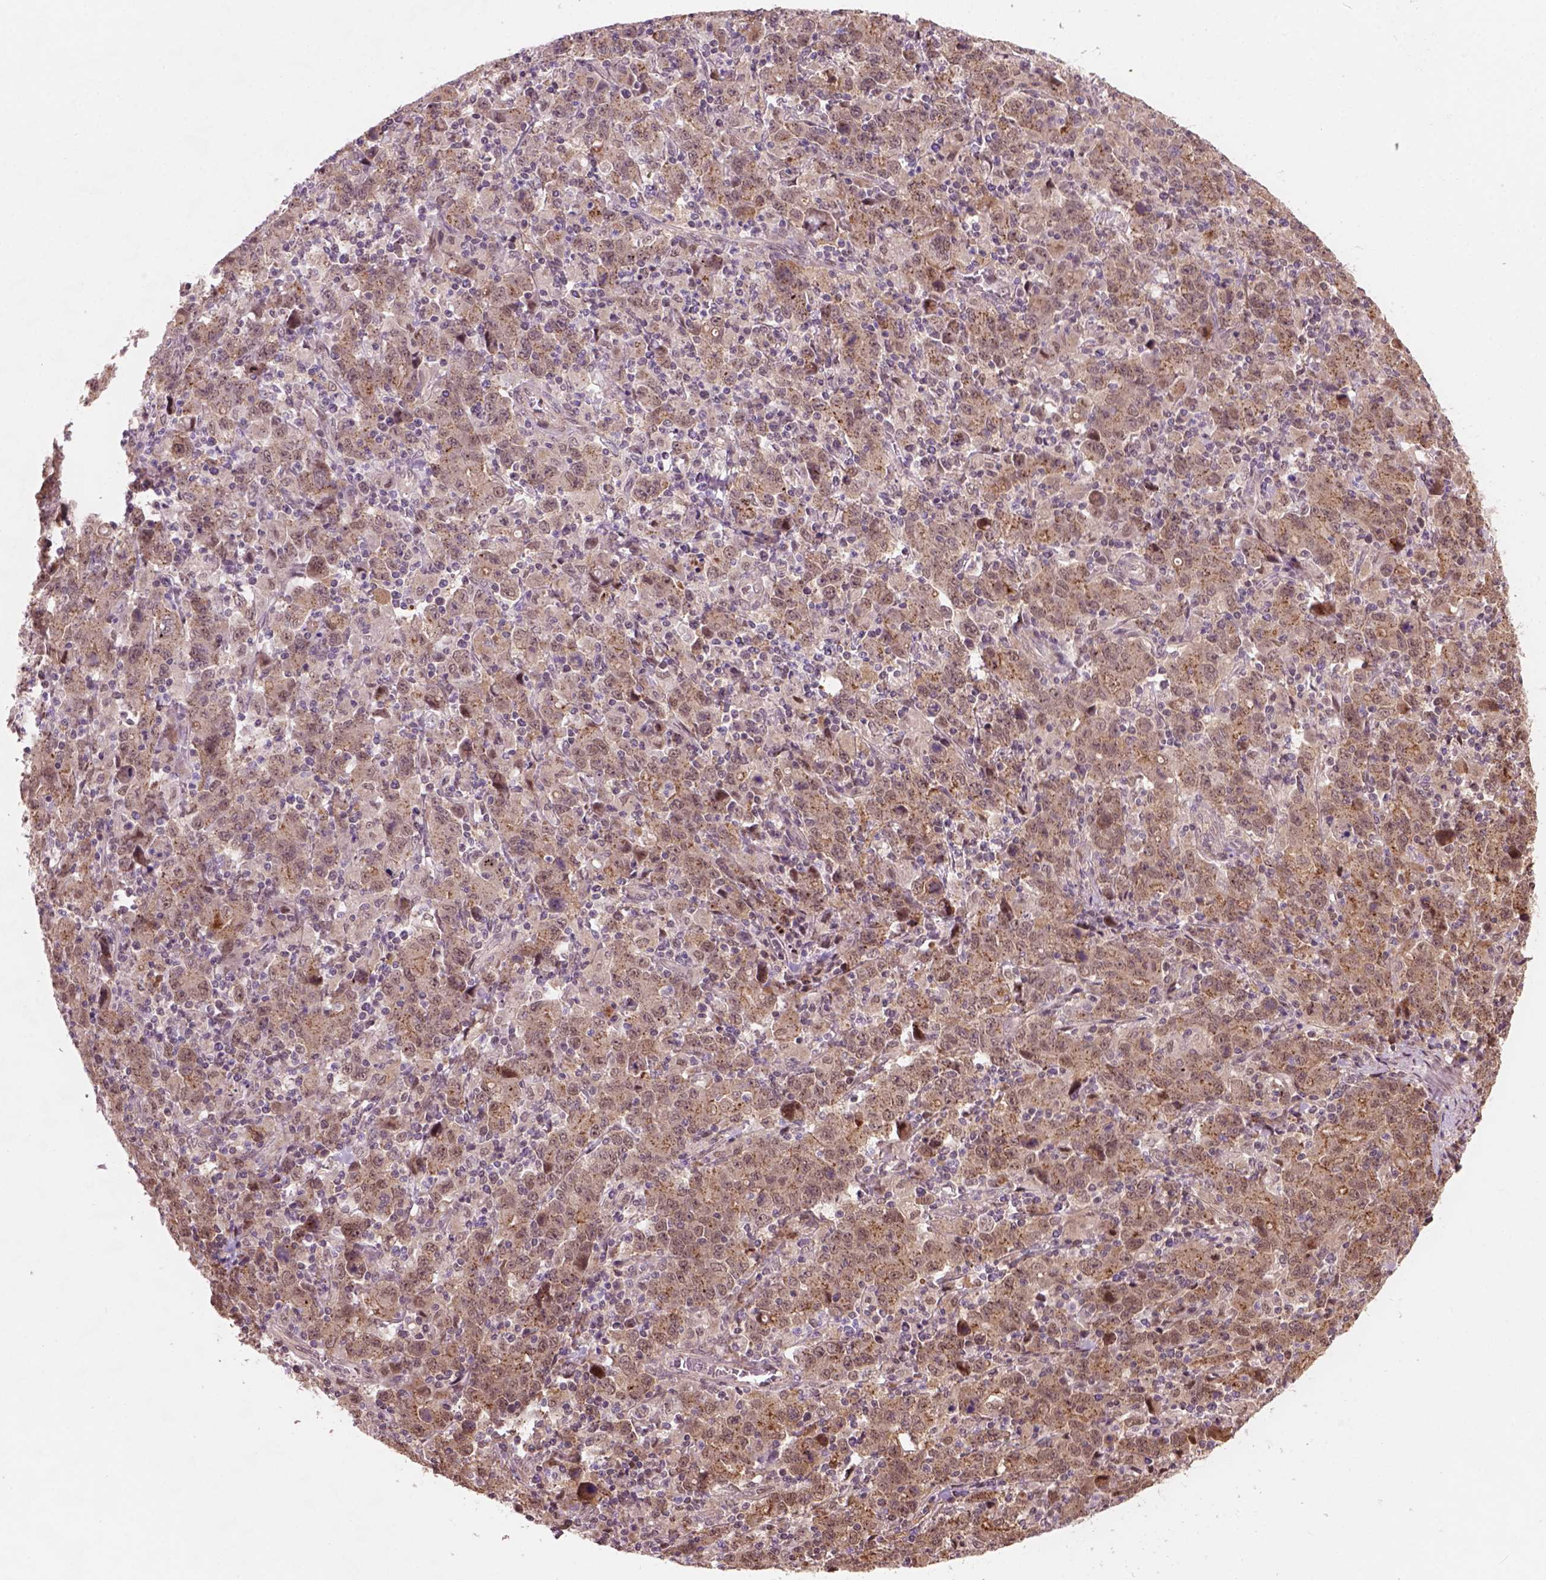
{"staining": {"intensity": "moderate", "quantity": "<25%", "location": "cytoplasmic/membranous,nuclear"}, "tissue": "stomach cancer", "cell_type": "Tumor cells", "image_type": "cancer", "snomed": [{"axis": "morphology", "description": "Adenocarcinoma, NOS"}, {"axis": "topography", "description": "Stomach, upper"}], "caption": "Stomach cancer stained for a protein reveals moderate cytoplasmic/membranous and nuclear positivity in tumor cells.", "gene": "PSMD11", "patient": {"sex": "male", "age": 69}}